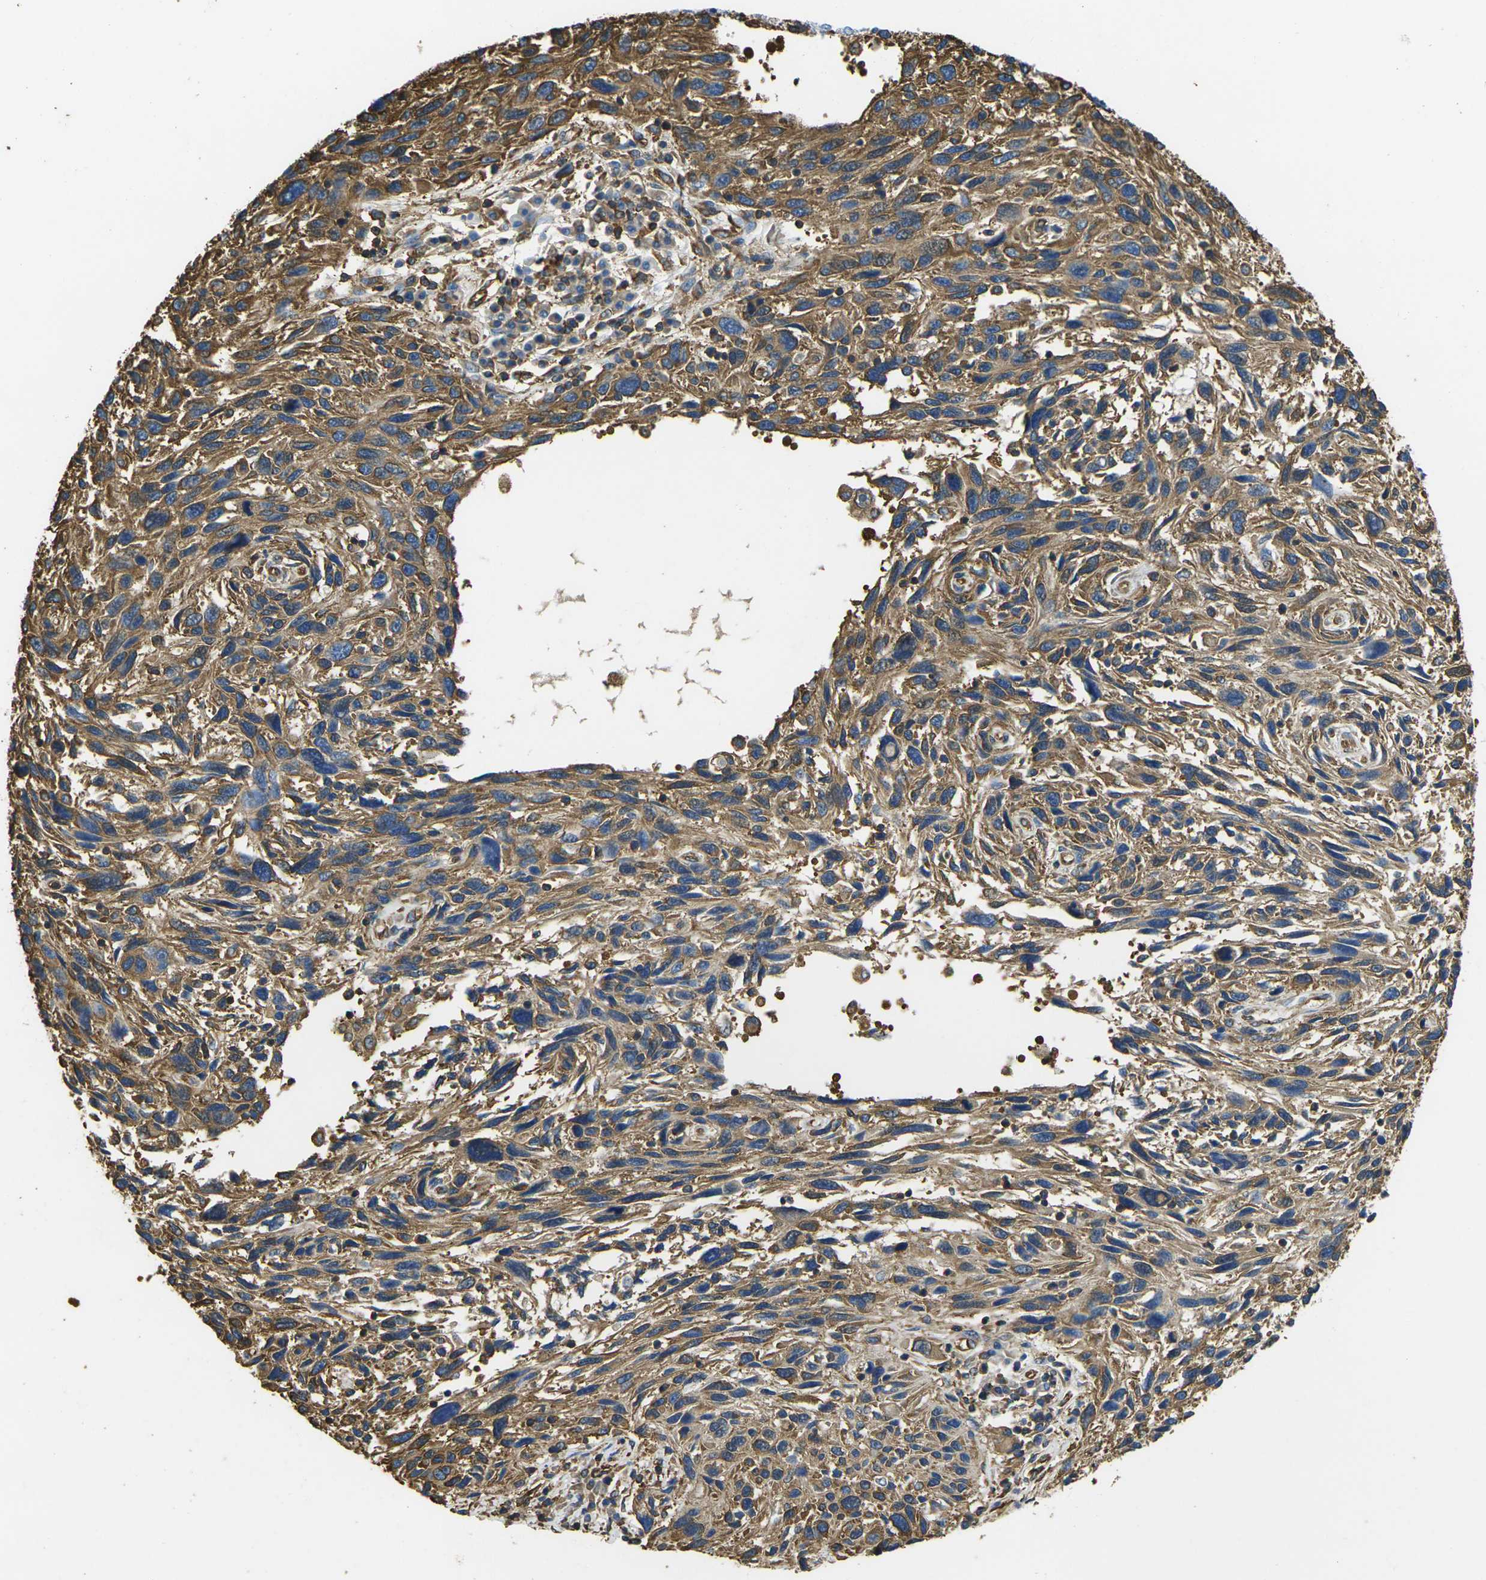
{"staining": {"intensity": "moderate", "quantity": ">75%", "location": "cytoplasmic/membranous"}, "tissue": "melanoma", "cell_type": "Tumor cells", "image_type": "cancer", "snomed": [{"axis": "morphology", "description": "Malignant melanoma, NOS"}, {"axis": "topography", "description": "Skin"}], "caption": "Tumor cells exhibit moderate cytoplasmic/membranous positivity in approximately >75% of cells in malignant melanoma.", "gene": "FAM110D", "patient": {"sex": "male", "age": 53}}